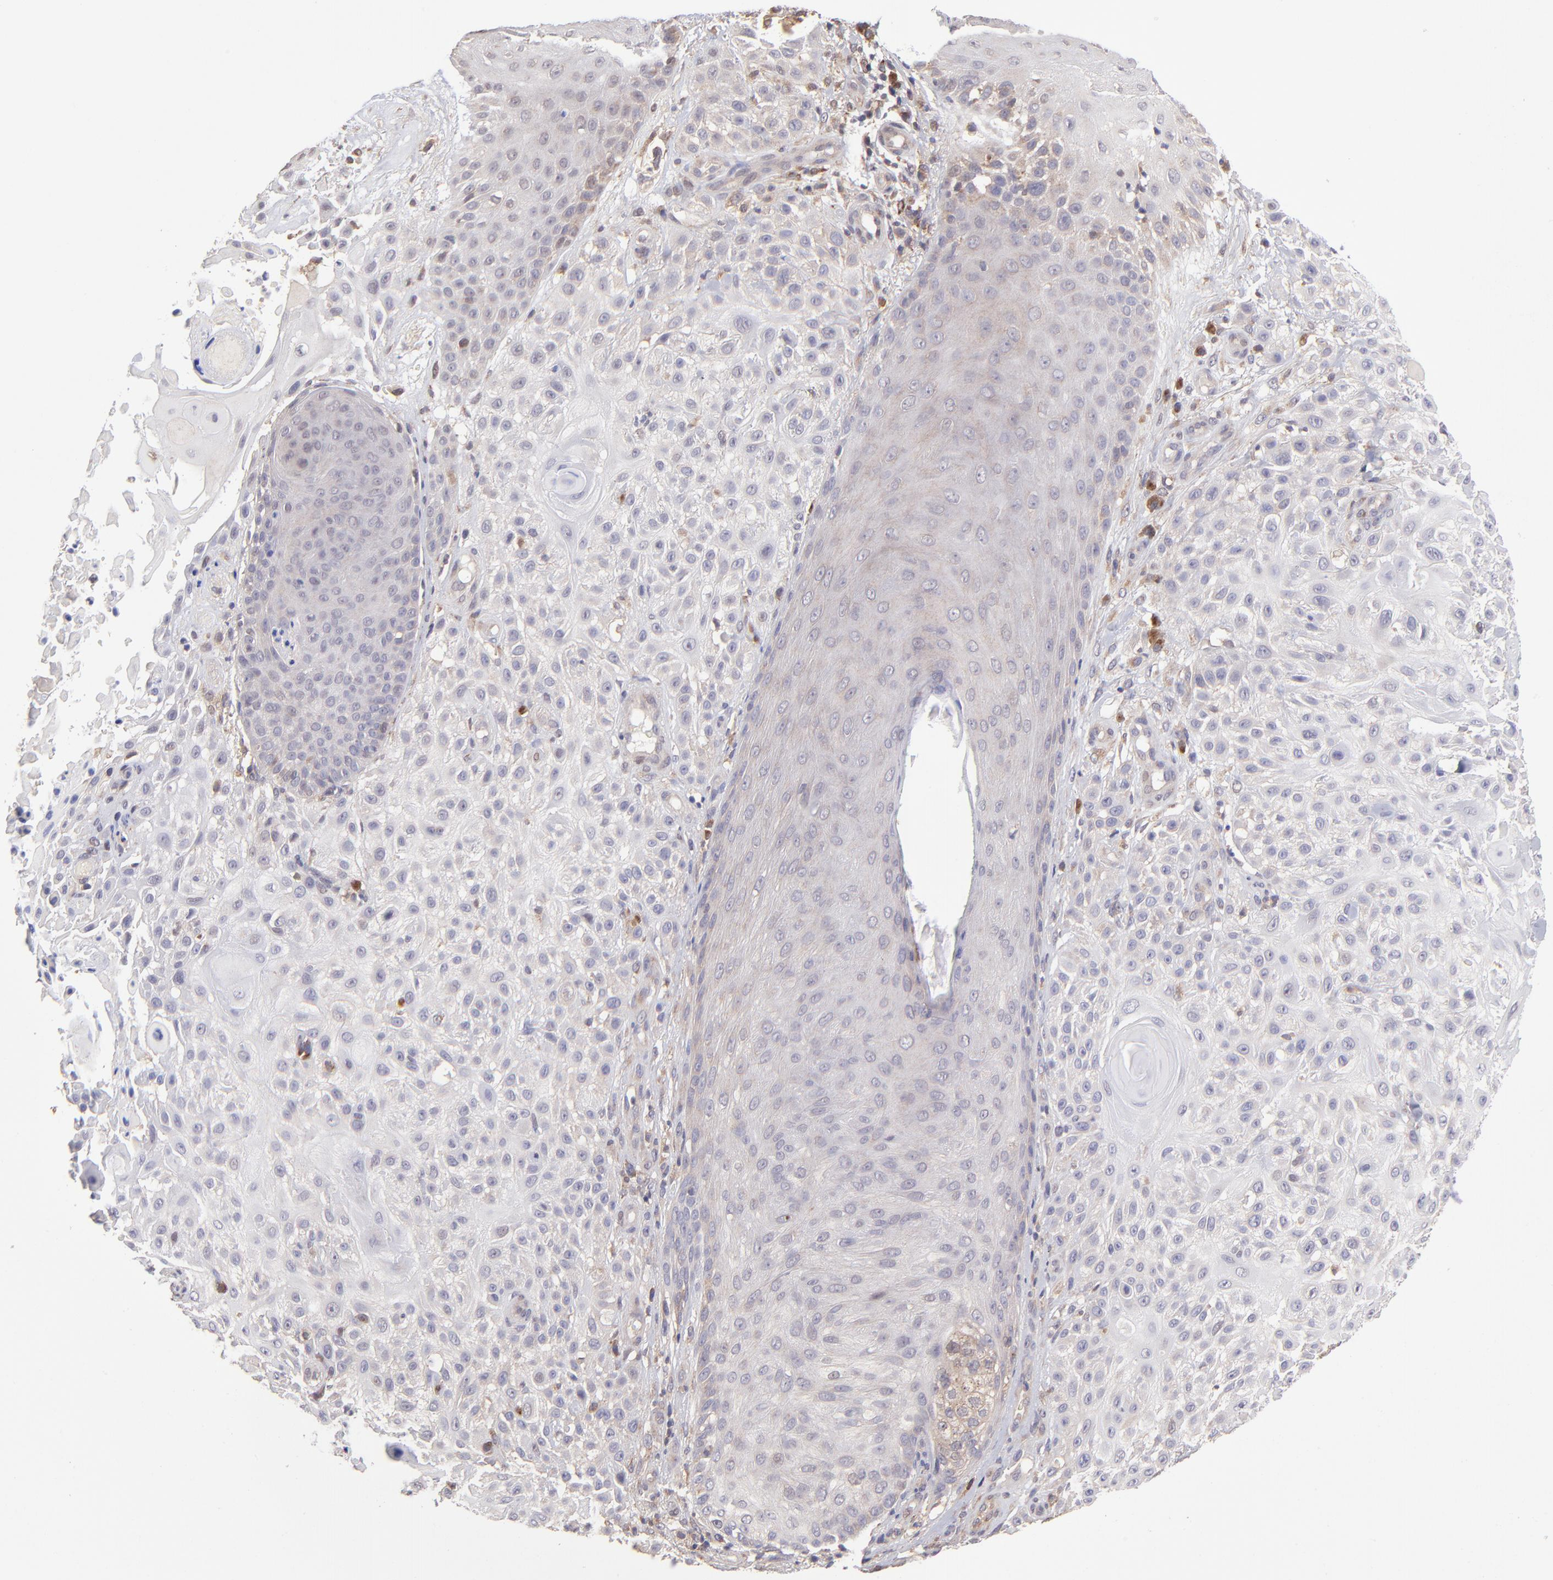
{"staining": {"intensity": "weak", "quantity": "25%-75%", "location": "cytoplasmic/membranous"}, "tissue": "skin cancer", "cell_type": "Tumor cells", "image_type": "cancer", "snomed": [{"axis": "morphology", "description": "Squamous cell carcinoma, NOS"}, {"axis": "topography", "description": "Skin"}], "caption": "High-power microscopy captured an immunohistochemistry micrograph of squamous cell carcinoma (skin), revealing weak cytoplasmic/membranous positivity in approximately 25%-75% of tumor cells.", "gene": "NSF", "patient": {"sex": "female", "age": 42}}